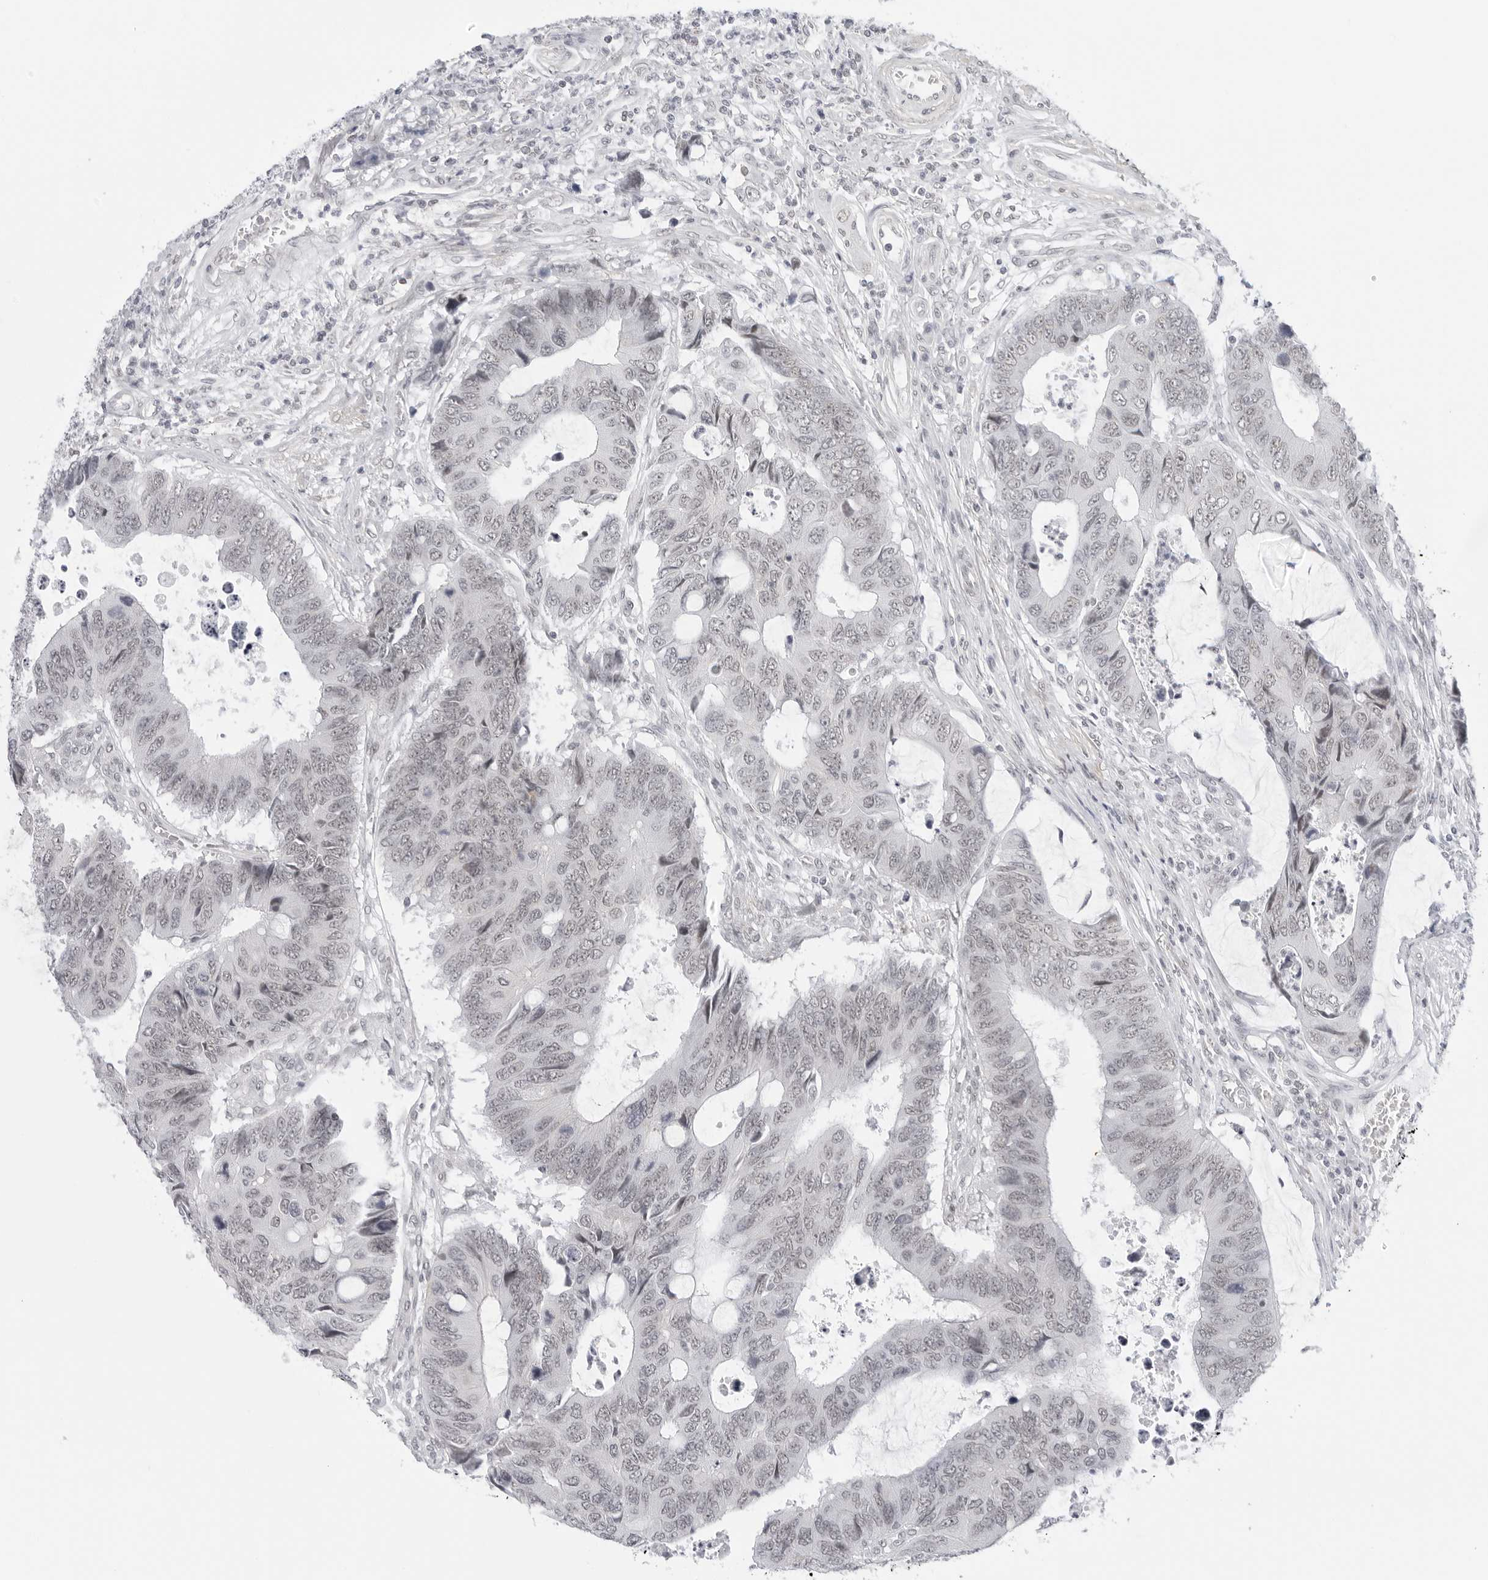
{"staining": {"intensity": "negative", "quantity": "none", "location": "none"}, "tissue": "colorectal cancer", "cell_type": "Tumor cells", "image_type": "cancer", "snomed": [{"axis": "morphology", "description": "Adenocarcinoma, NOS"}, {"axis": "topography", "description": "Rectum"}], "caption": "Immunohistochemical staining of adenocarcinoma (colorectal) demonstrates no significant staining in tumor cells.", "gene": "TCIM", "patient": {"sex": "male", "age": 84}}